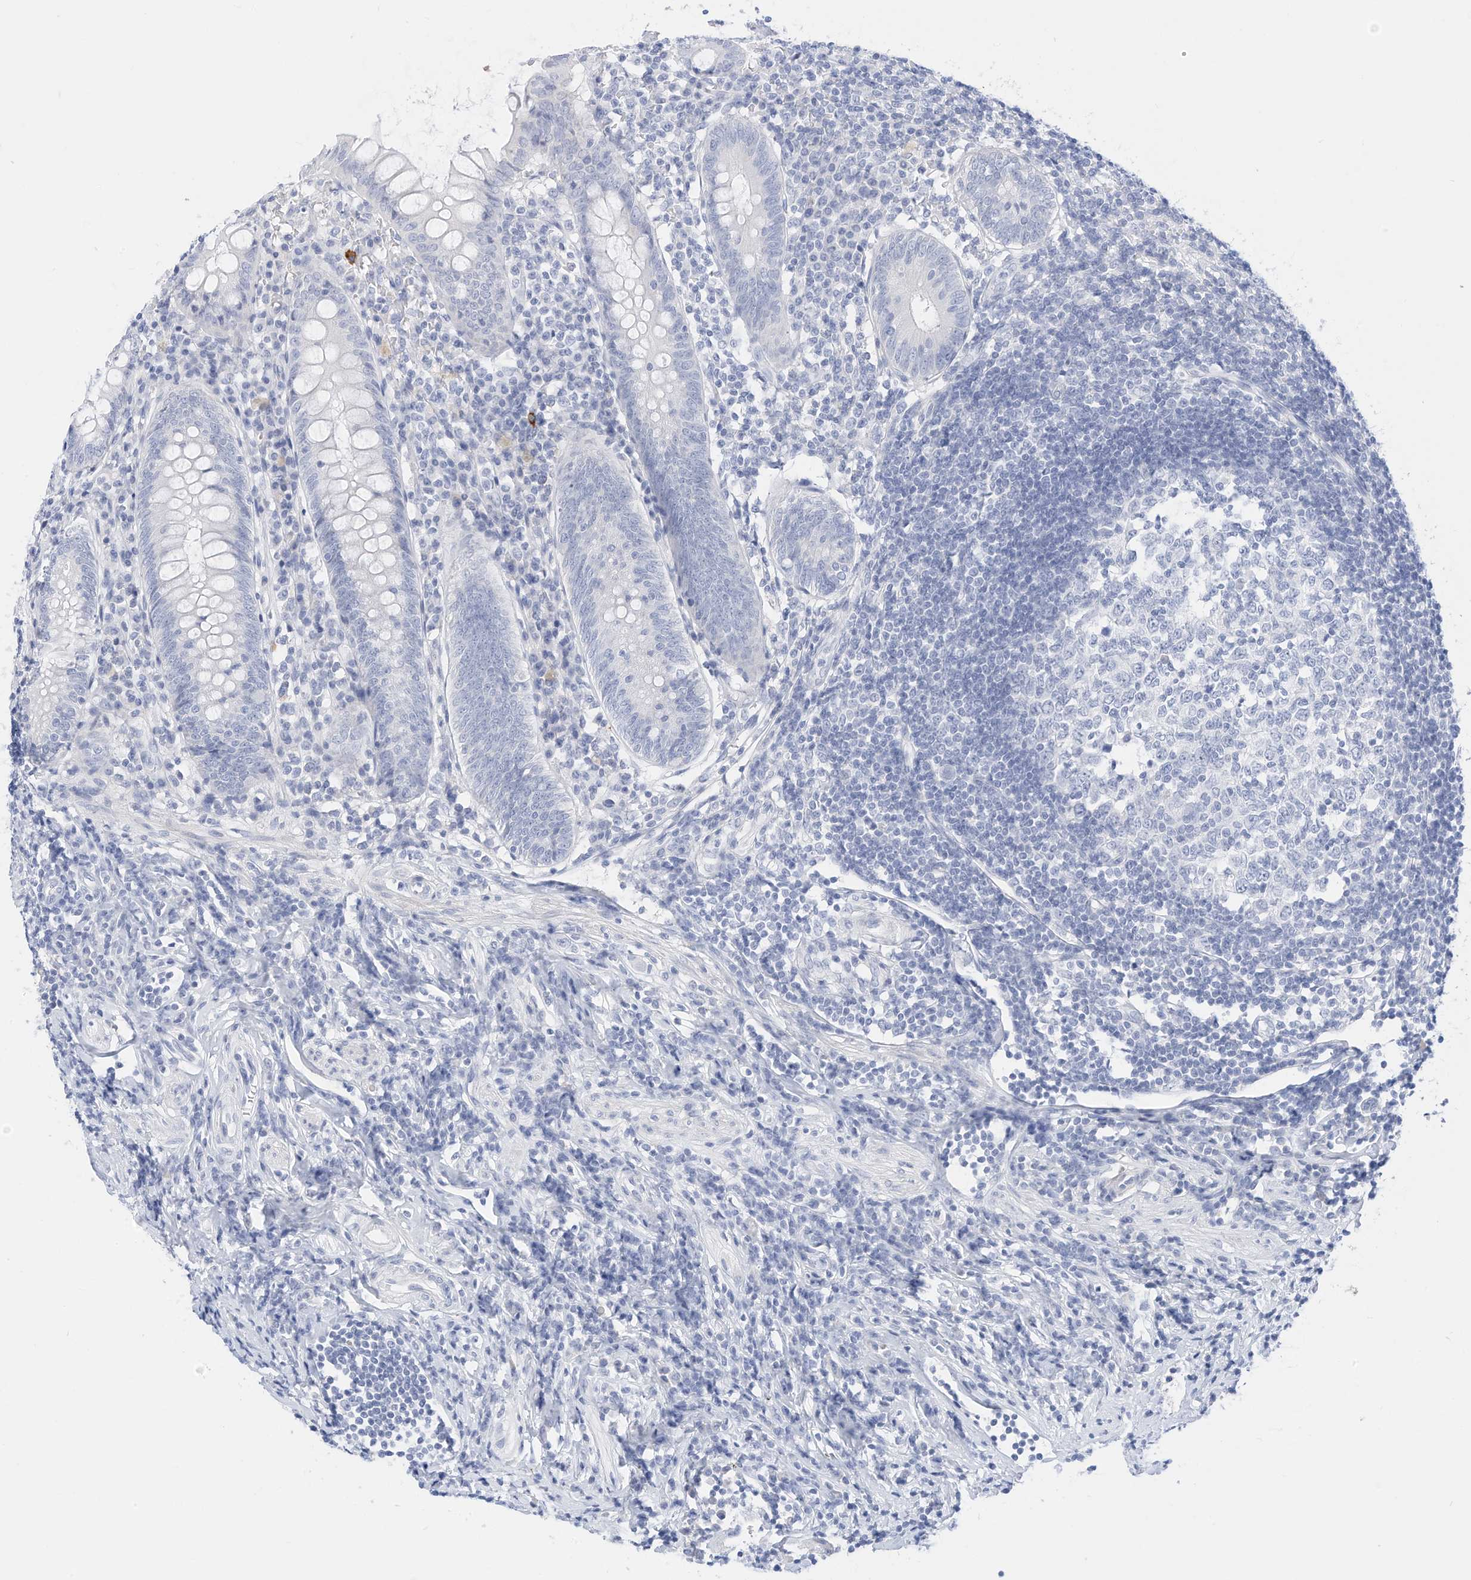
{"staining": {"intensity": "negative", "quantity": "none", "location": "none"}, "tissue": "appendix", "cell_type": "Glandular cells", "image_type": "normal", "snomed": [{"axis": "morphology", "description": "Normal tissue, NOS"}, {"axis": "topography", "description": "Appendix"}], "caption": "Immunohistochemistry (IHC) image of unremarkable human appendix stained for a protein (brown), which exhibits no staining in glandular cells.", "gene": "SPOCD1", "patient": {"sex": "female", "age": 54}}